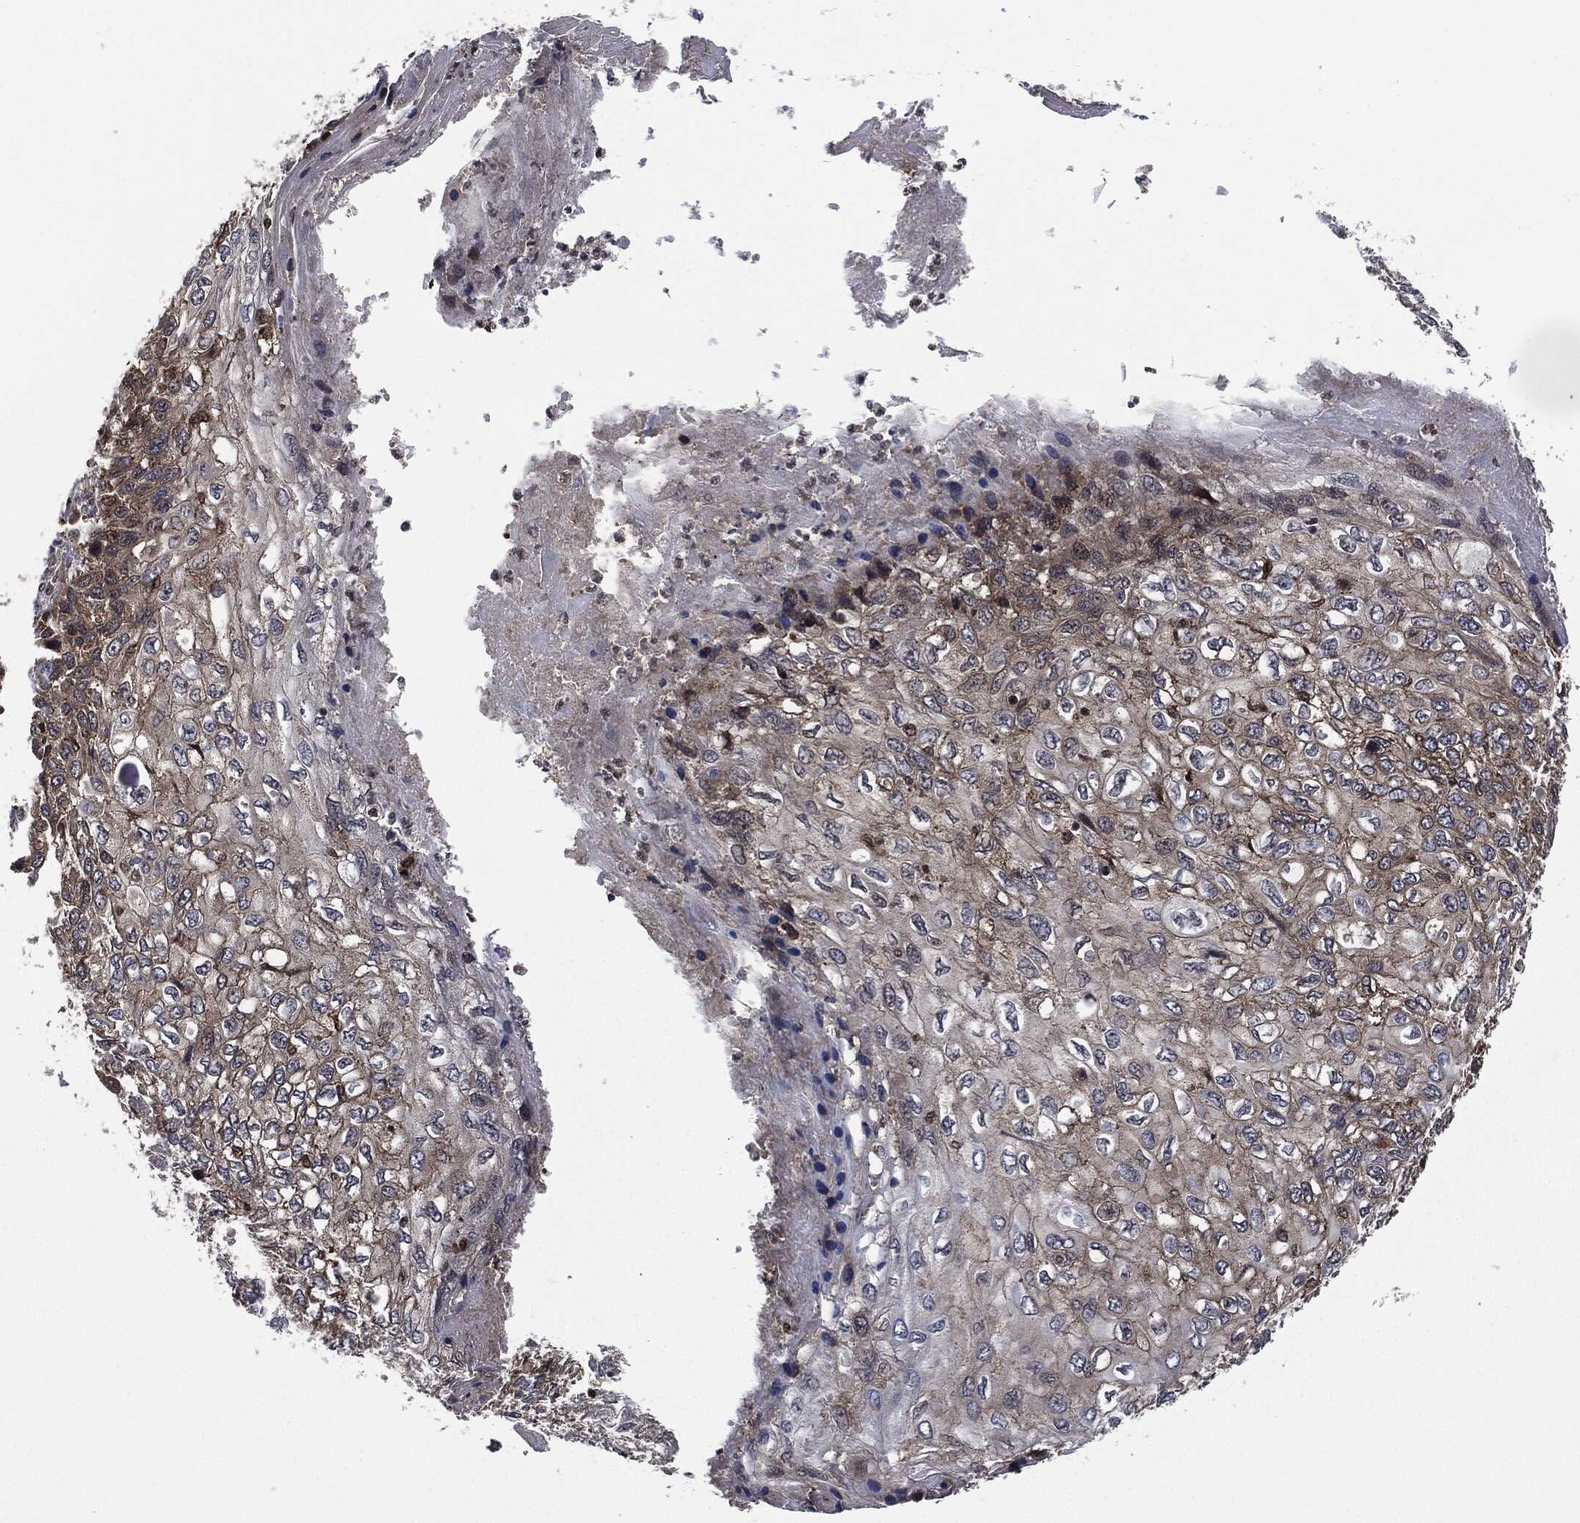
{"staining": {"intensity": "moderate", "quantity": "25%-75%", "location": "cytoplasmic/membranous"}, "tissue": "skin cancer", "cell_type": "Tumor cells", "image_type": "cancer", "snomed": [{"axis": "morphology", "description": "Squamous cell carcinoma, NOS"}, {"axis": "topography", "description": "Skin"}], "caption": "DAB (3,3'-diaminobenzidine) immunohistochemical staining of squamous cell carcinoma (skin) exhibits moderate cytoplasmic/membranous protein expression in approximately 25%-75% of tumor cells.", "gene": "HRAS", "patient": {"sex": "male", "age": 92}}